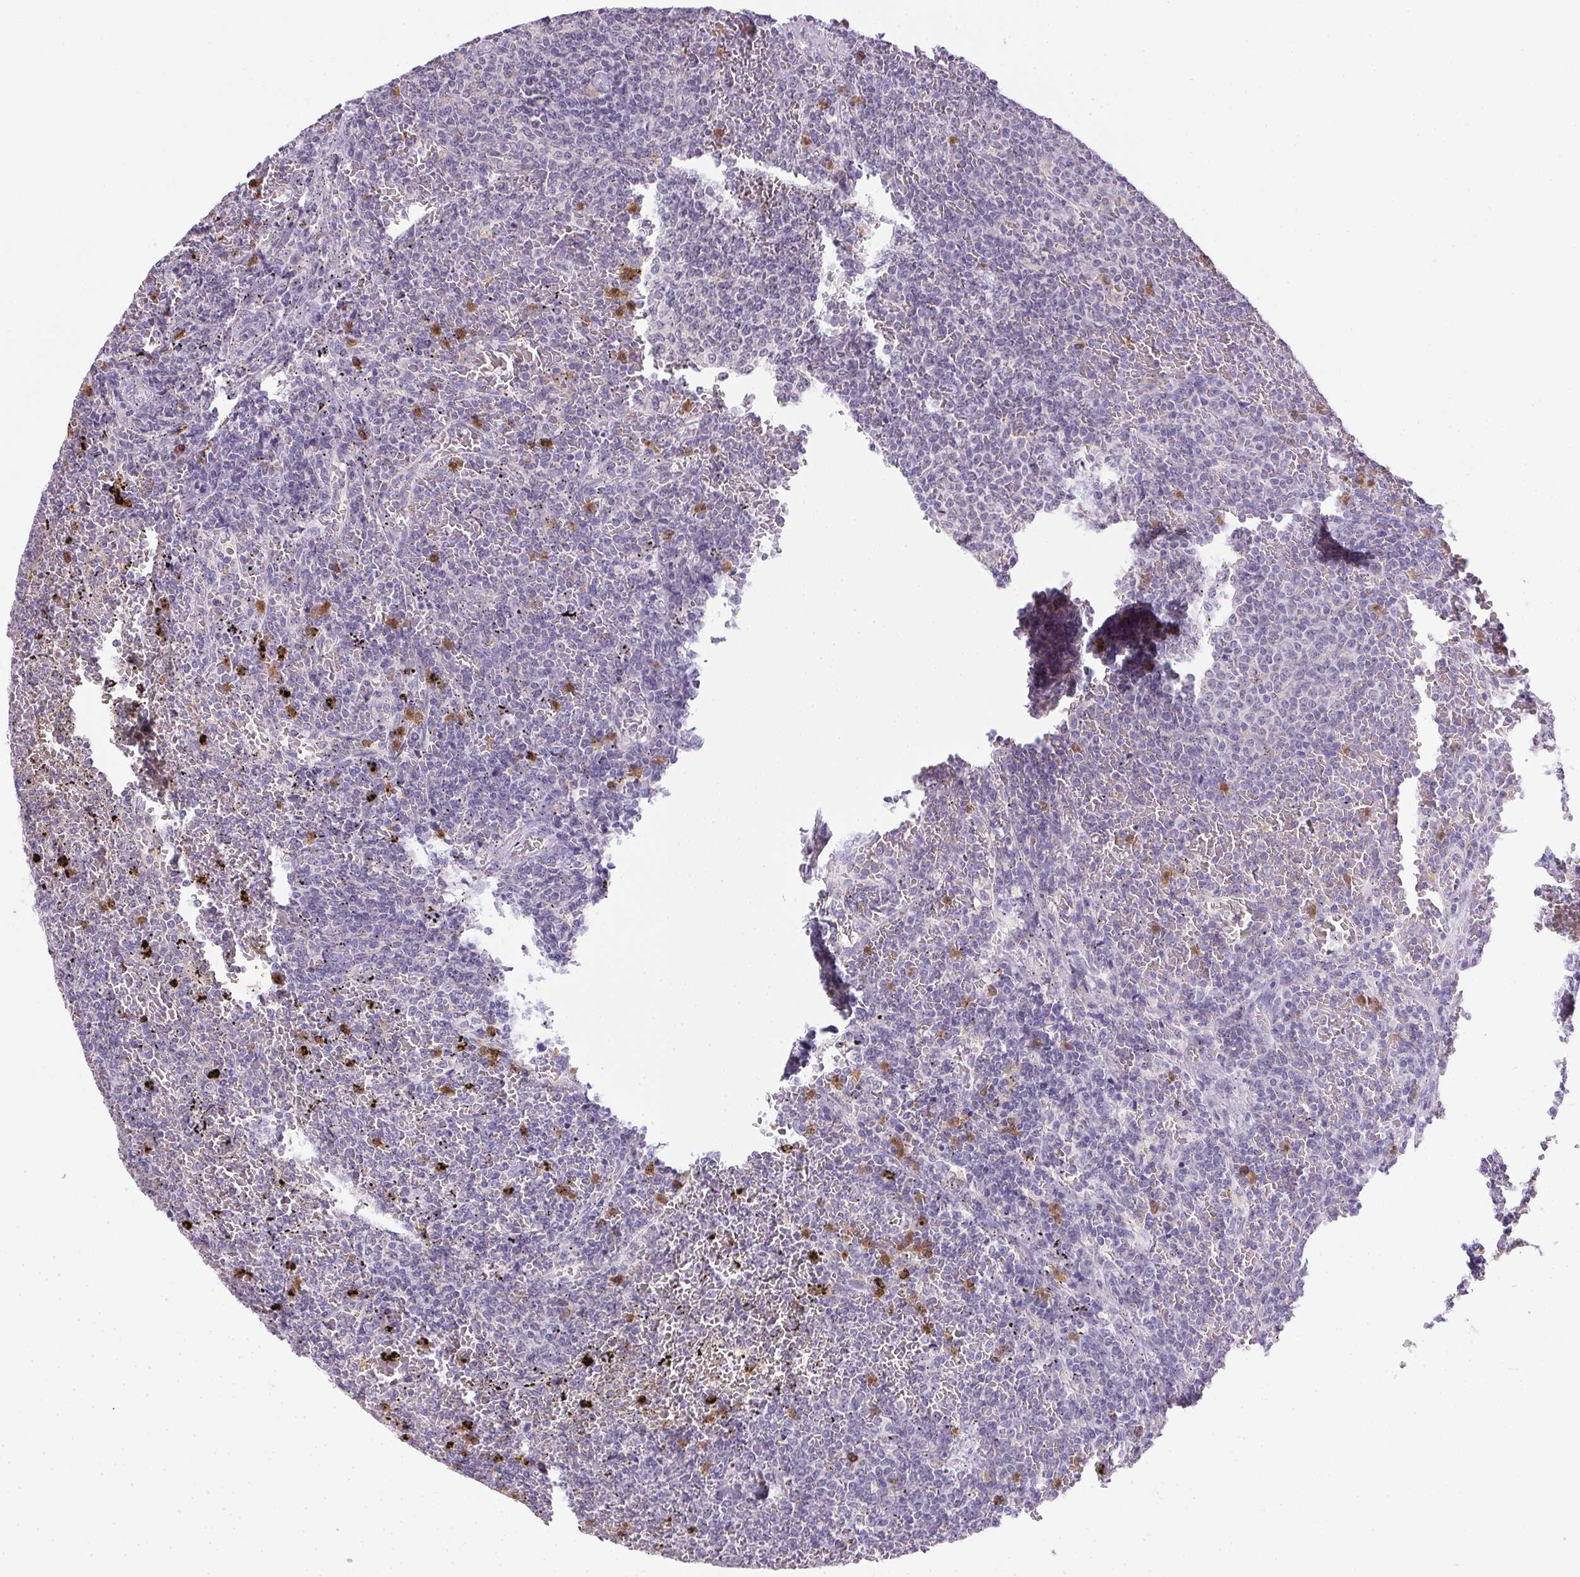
{"staining": {"intensity": "negative", "quantity": "none", "location": "none"}, "tissue": "lymphoma", "cell_type": "Tumor cells", "image_type": "cancer", "snomed": [{"axis": "morphology", "description": "Malignant lymphoma, non-Hodgkin's type, Low grade"}, {"axis": "topography", "description": "Spleen"}], "caption": "Immunohistochemistry of lymphoma displays no expression in tumor cells. (Immunohistochemistry (ihc), brightfield microscopy, high magnification).", "gene": "DNAJC5G", "patient": {"sex": "female", "age": 77}}